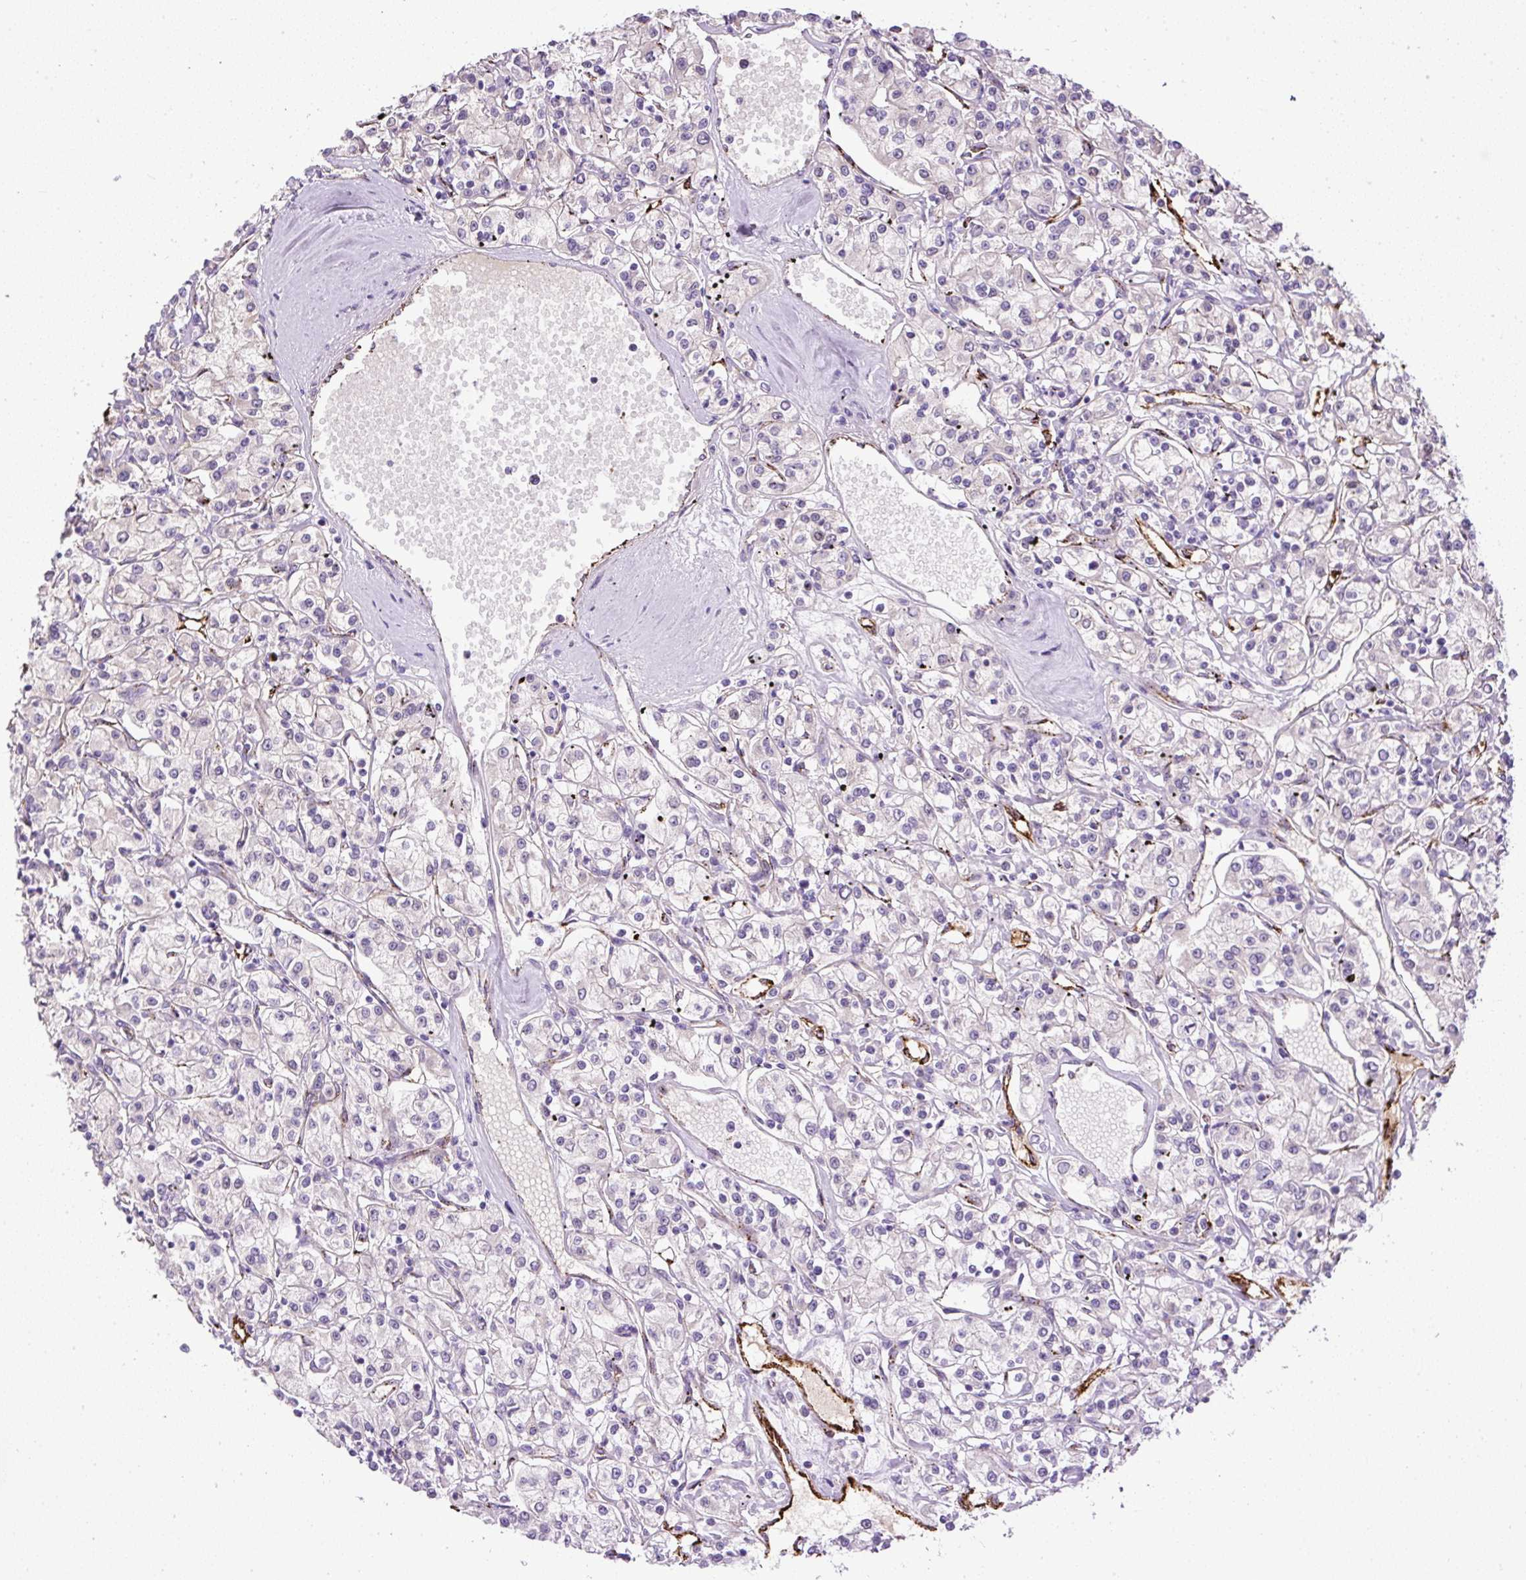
{"staining": {"intensity": "negative", "quantity": "none", "location": "none"}, "tissue": "renal cancer", "cell_type": "Tumor cells", "image_type": "cancer", "snomed": [{"axis": "morphology", "description": "Adenocarcinoma, NOS"}, {"axis": "topography", "description": "Kidney"}], "caption": "This is a image of immunohistochemistry (IHC) staining of renal cancer (adenocarcinoma), which shows no staining in tumor cells.", "gene": "LEFTY2", "patient": {"sex": "female", "age": 59}}